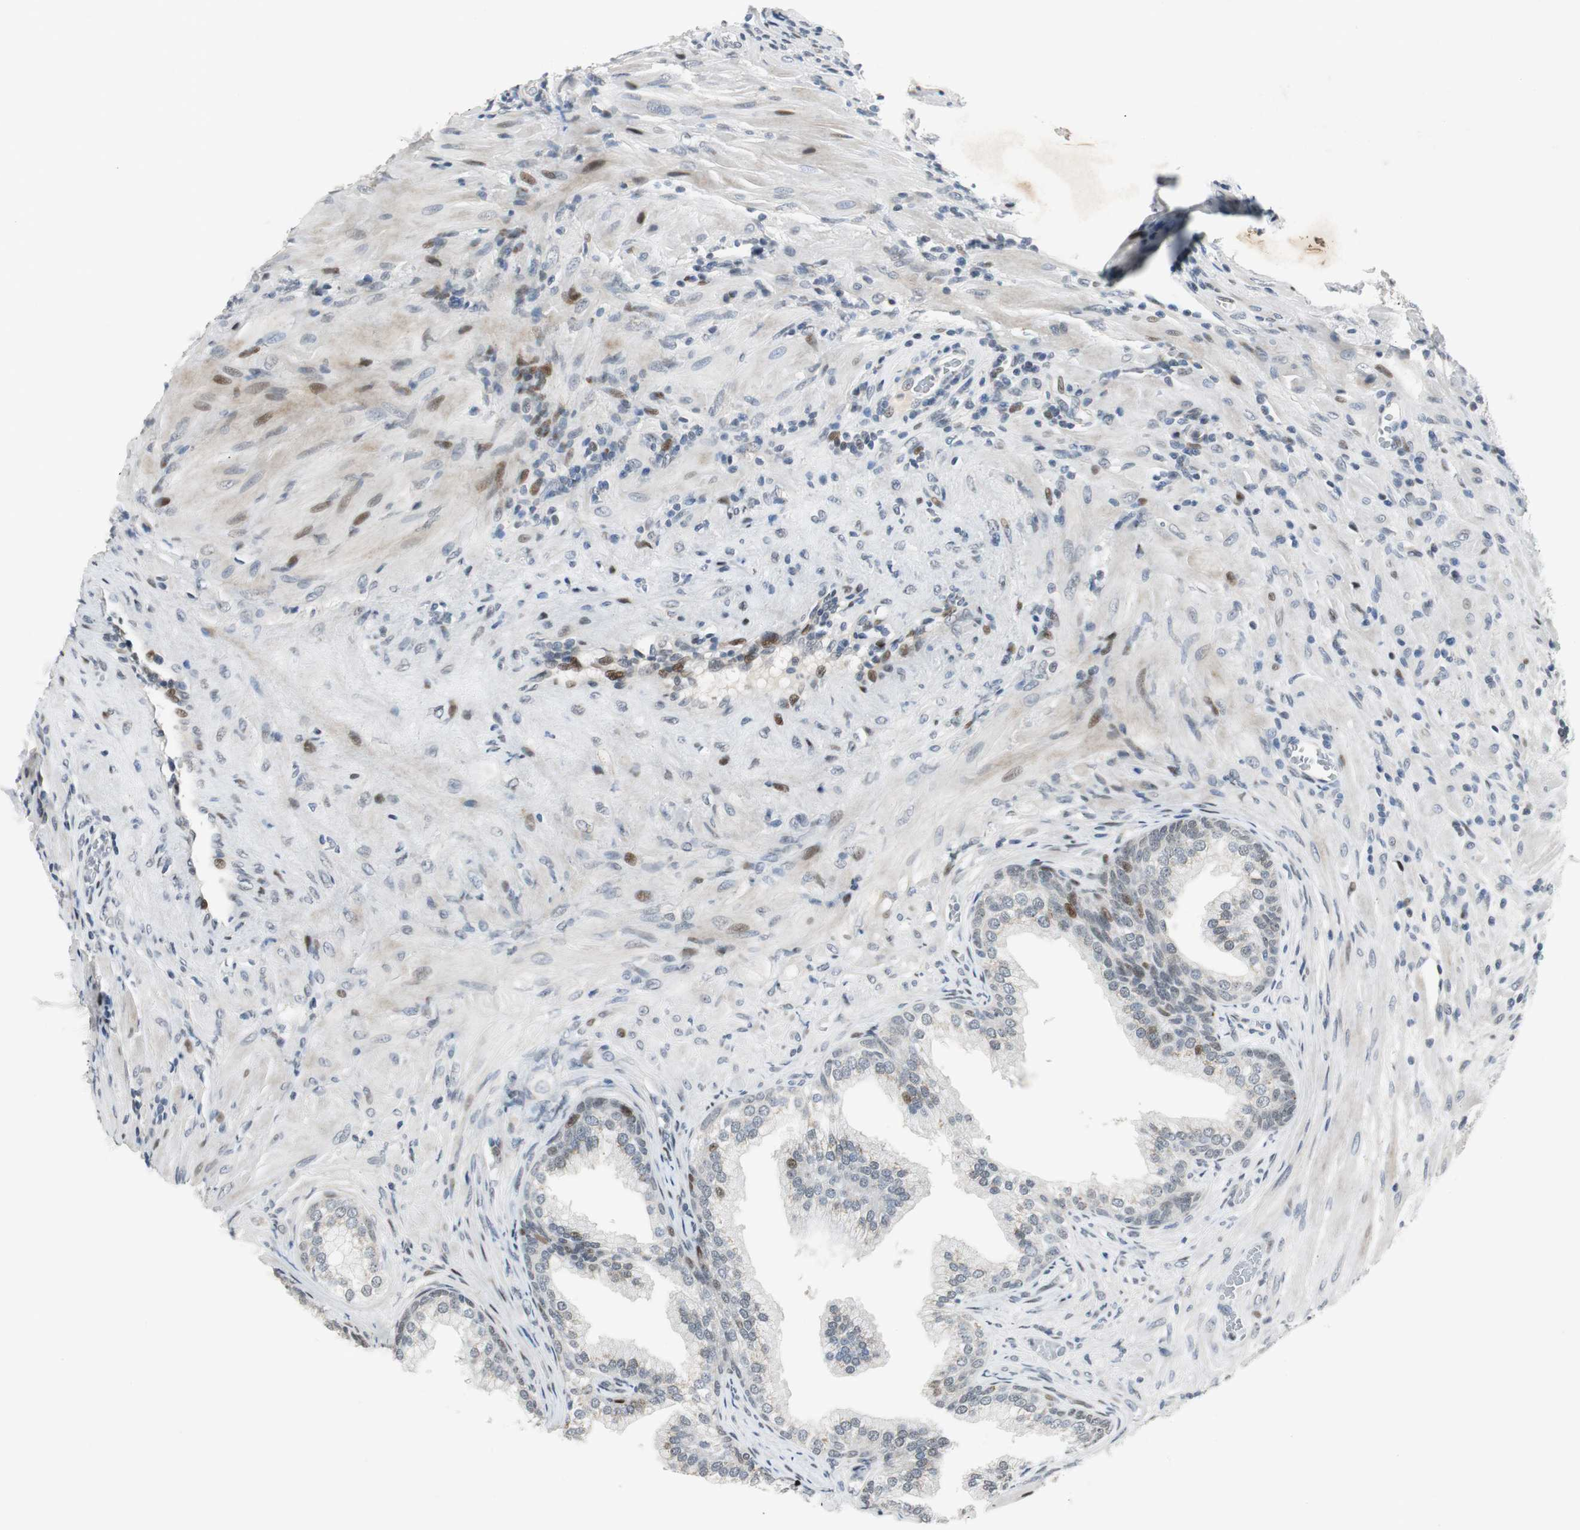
{"staining": {"intensity": "moderate", "quantity": "<25%", "location": "nuclear"}, "tissue": "prostate", "cell_type": "Glandular cells", "image_type": "normal", "snomed": [{"axis": "morphology", "description": "Normal tissue, NOS"}, {"axis": "topography", "description": "Prostate"}], "caption": "This histopathology image shows normal prostate stained with immunohistochemistry (IHC) to label a protein in brown. The nuclear of glandular cells show moderate positivity for the protein. Nuclei are counter-stained blue.", "gene": "AJUBA", "patient": {"sex": "male", "age": 76}}